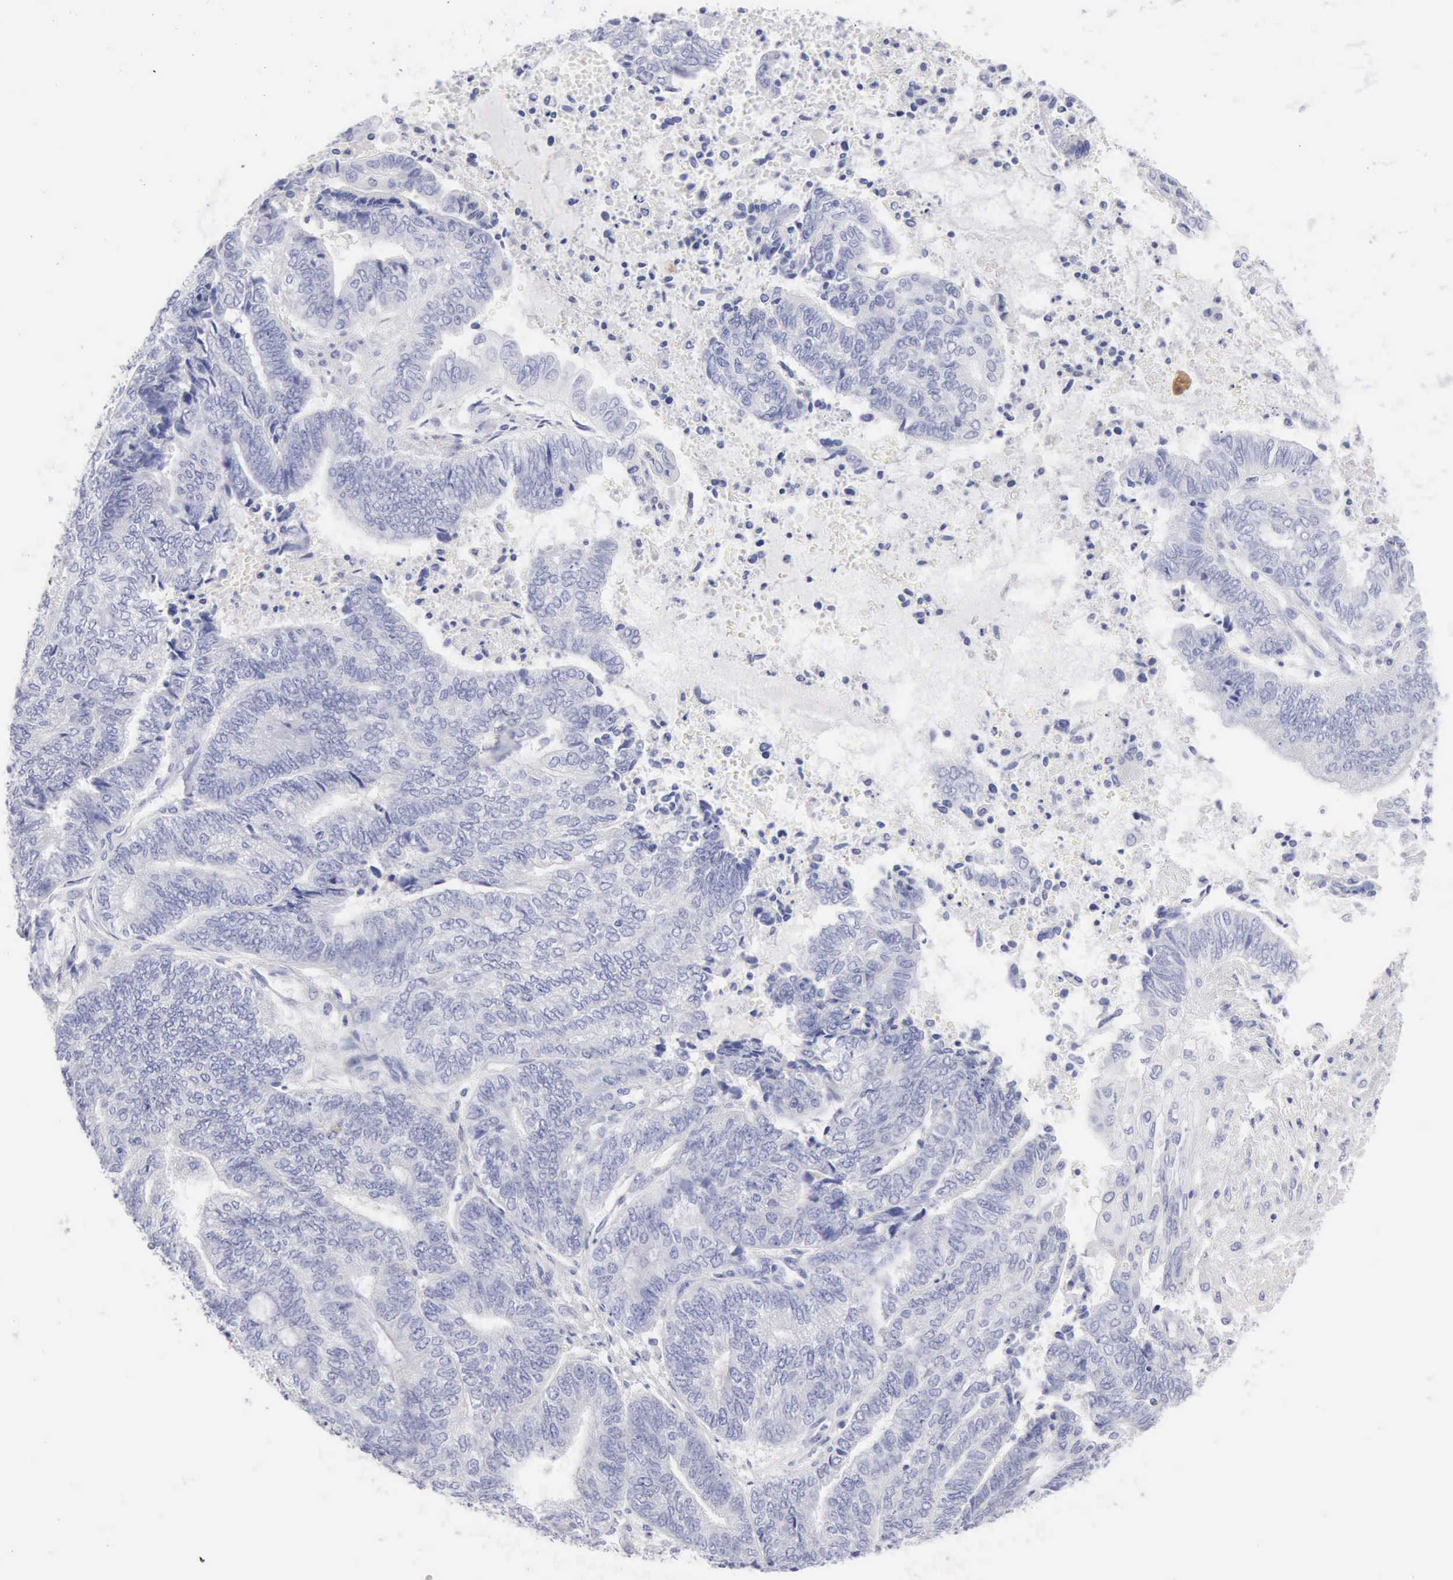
{"staining": {"intensity": "negative", "quantity": "none", "location": "none"}, "tissue": "endometrial cancer", "cell_type": "Tumor cells", "image_type": "cancer", "snomed": [{"axis": "morphology", "description": "Adenocarcinoma, NOS"}, {"axis": "topography", "description": "Uterus"}, {"axis": "topography", "description": "Endometrium"}], "caption": "Immunohistochemistry of human endometrial adenocarcinoma shows no positivity in tumor cells.", "gene": "KRT5", "patient": {"sex": "female", "age": 70}}